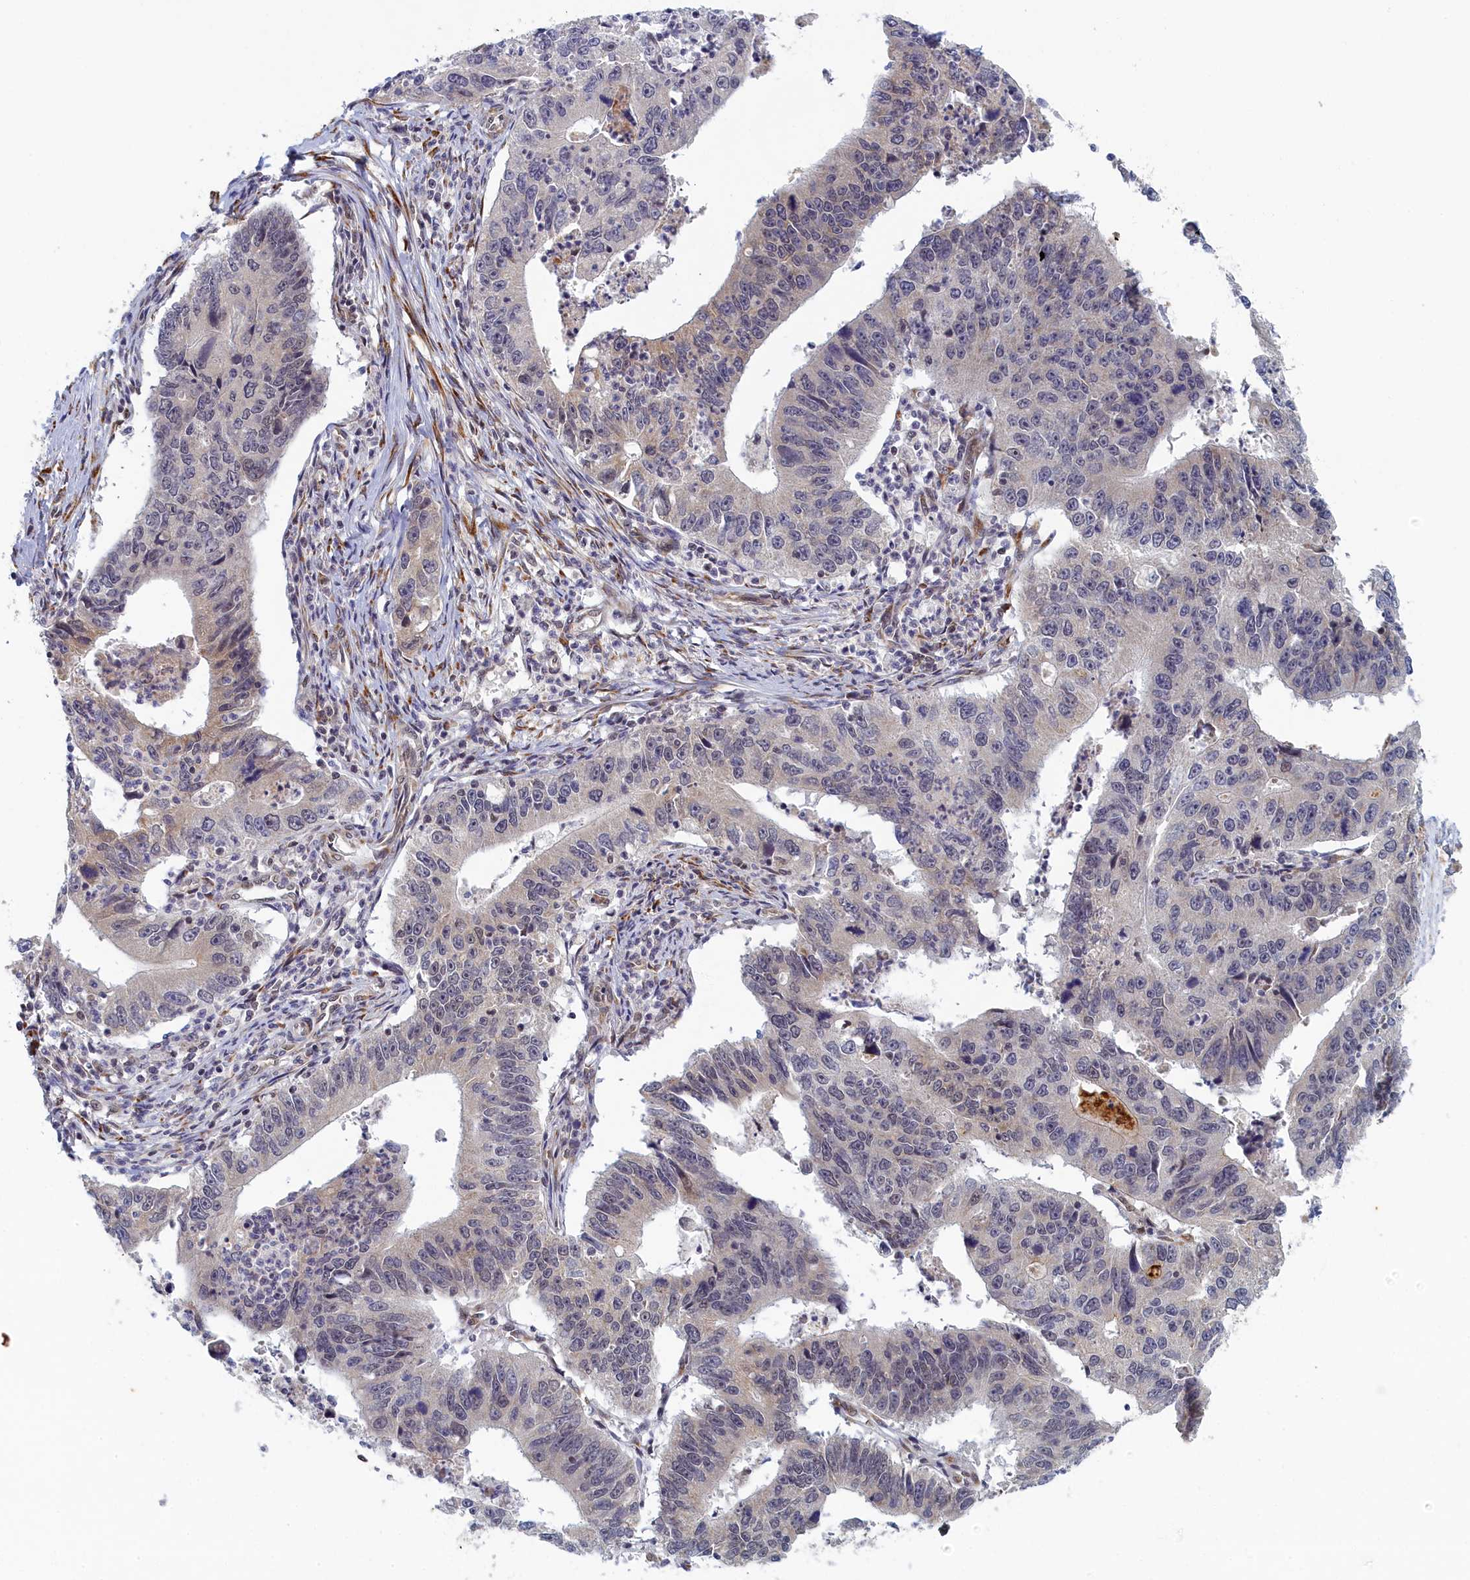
{"staining": {"intensity": "negative", "quantity": "none", "location": "none"}, "tissue": "stomach cancer", "cell_type": "Tumor cells", "image_type": "cancer", "snomed": [{"axis": "morphology", "description": "Adenocarcinoma, NOS"}, {"axis": "topography", "description": "Stomach"}], "caption": "This is a micrograph of immunohistochemistry staining of adenocarcinoma (stomach), which shows no expression in tumor cells.", "gene": "DNAJC17", "patient": {"sex": "male", "age": 59}}